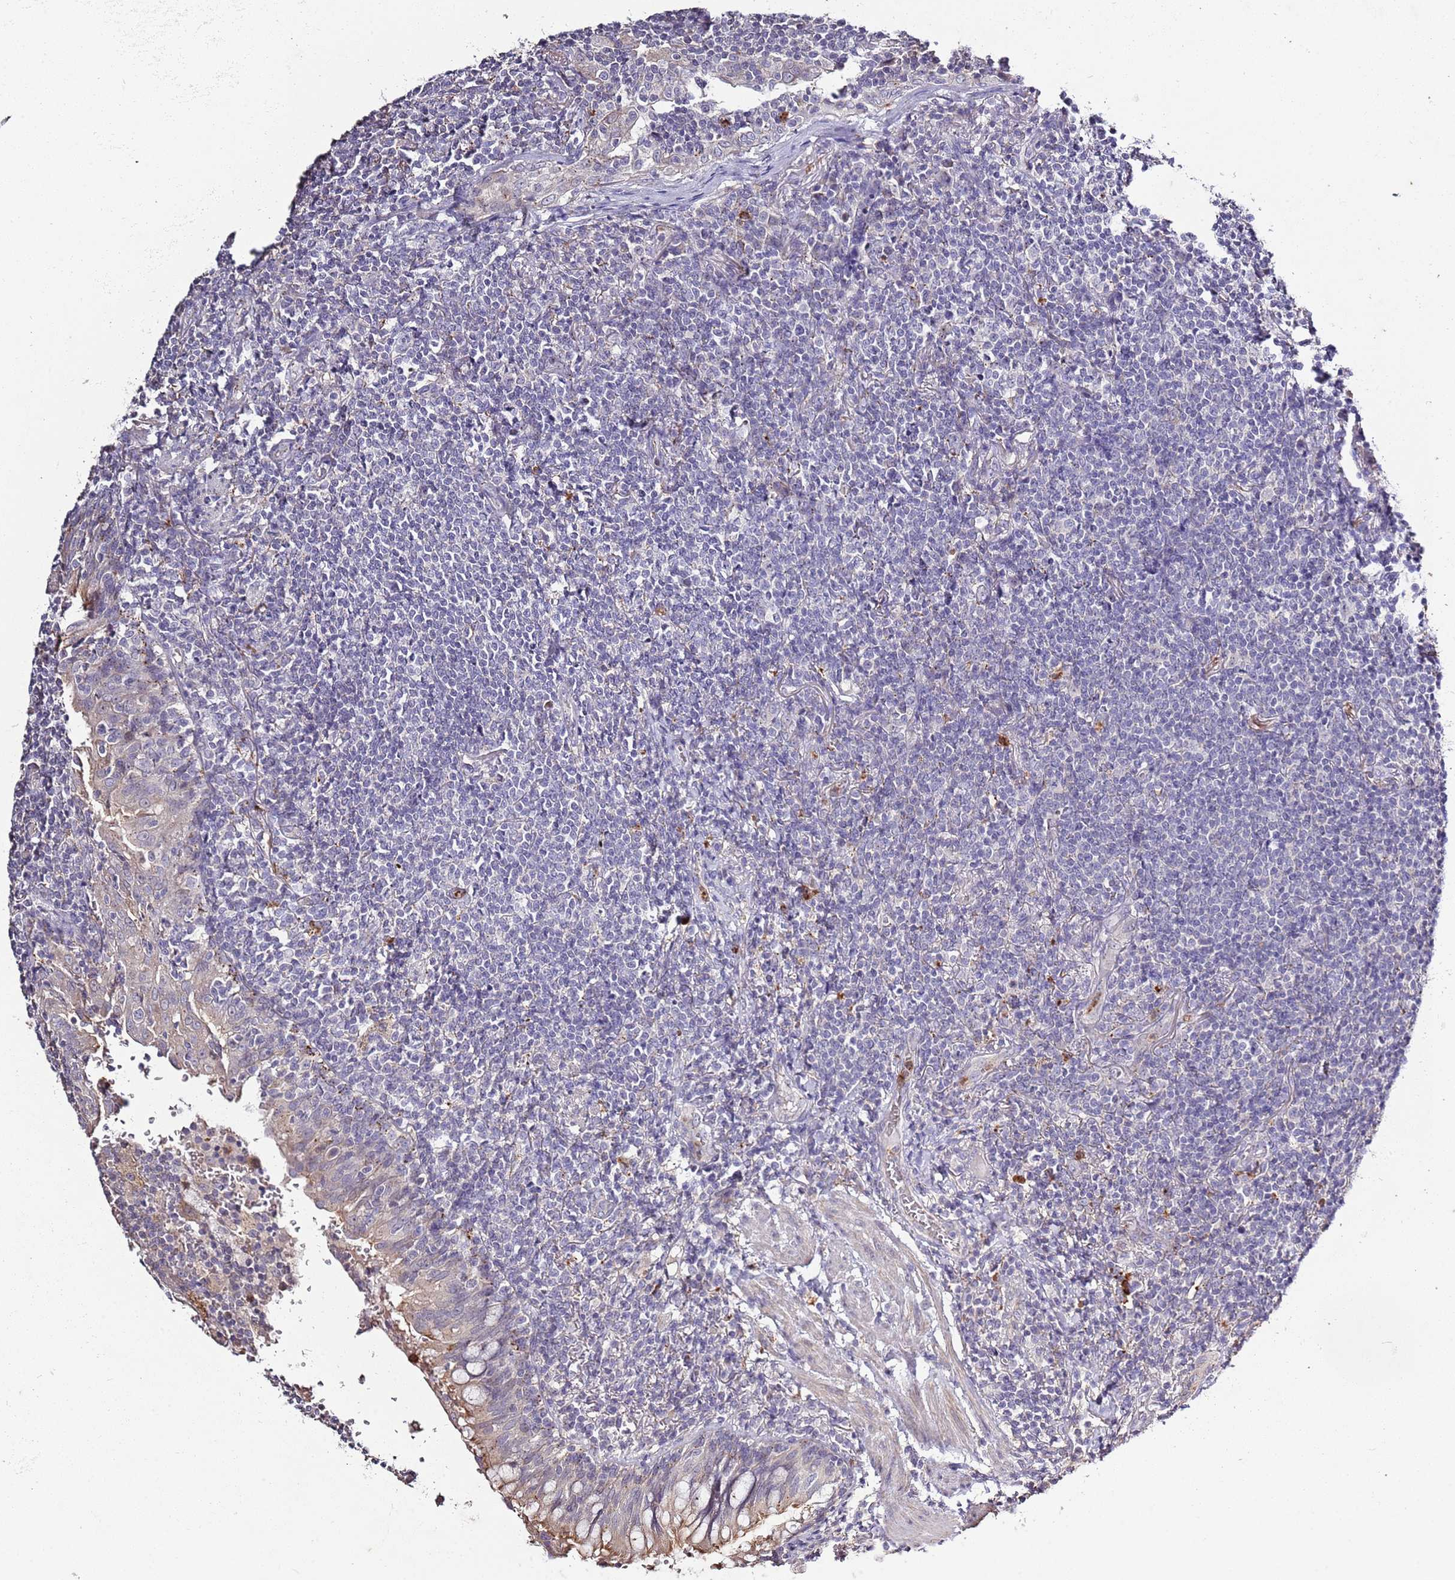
{"staining": {"intensity": "negative", "quantity": "none", "location": "none"}, "tissue": "lymphoma", "cell_type": "Tumor cells", "image_type": "cancer", "snomed": [{"axis": "morphology", "description": "Malignant lymphoma, non-Hodgkin's type, Low grade"}, {"axis": "topography", "description": "Lung"}], "caption": "Tumor cells are negative for brown protein staining in malignant lymphoma, non-Hodgkin's type (low-grade). Nuclei are stained in blue.", "gene": "P2RY13", "patient": {"sex": "female", "age": 71}}